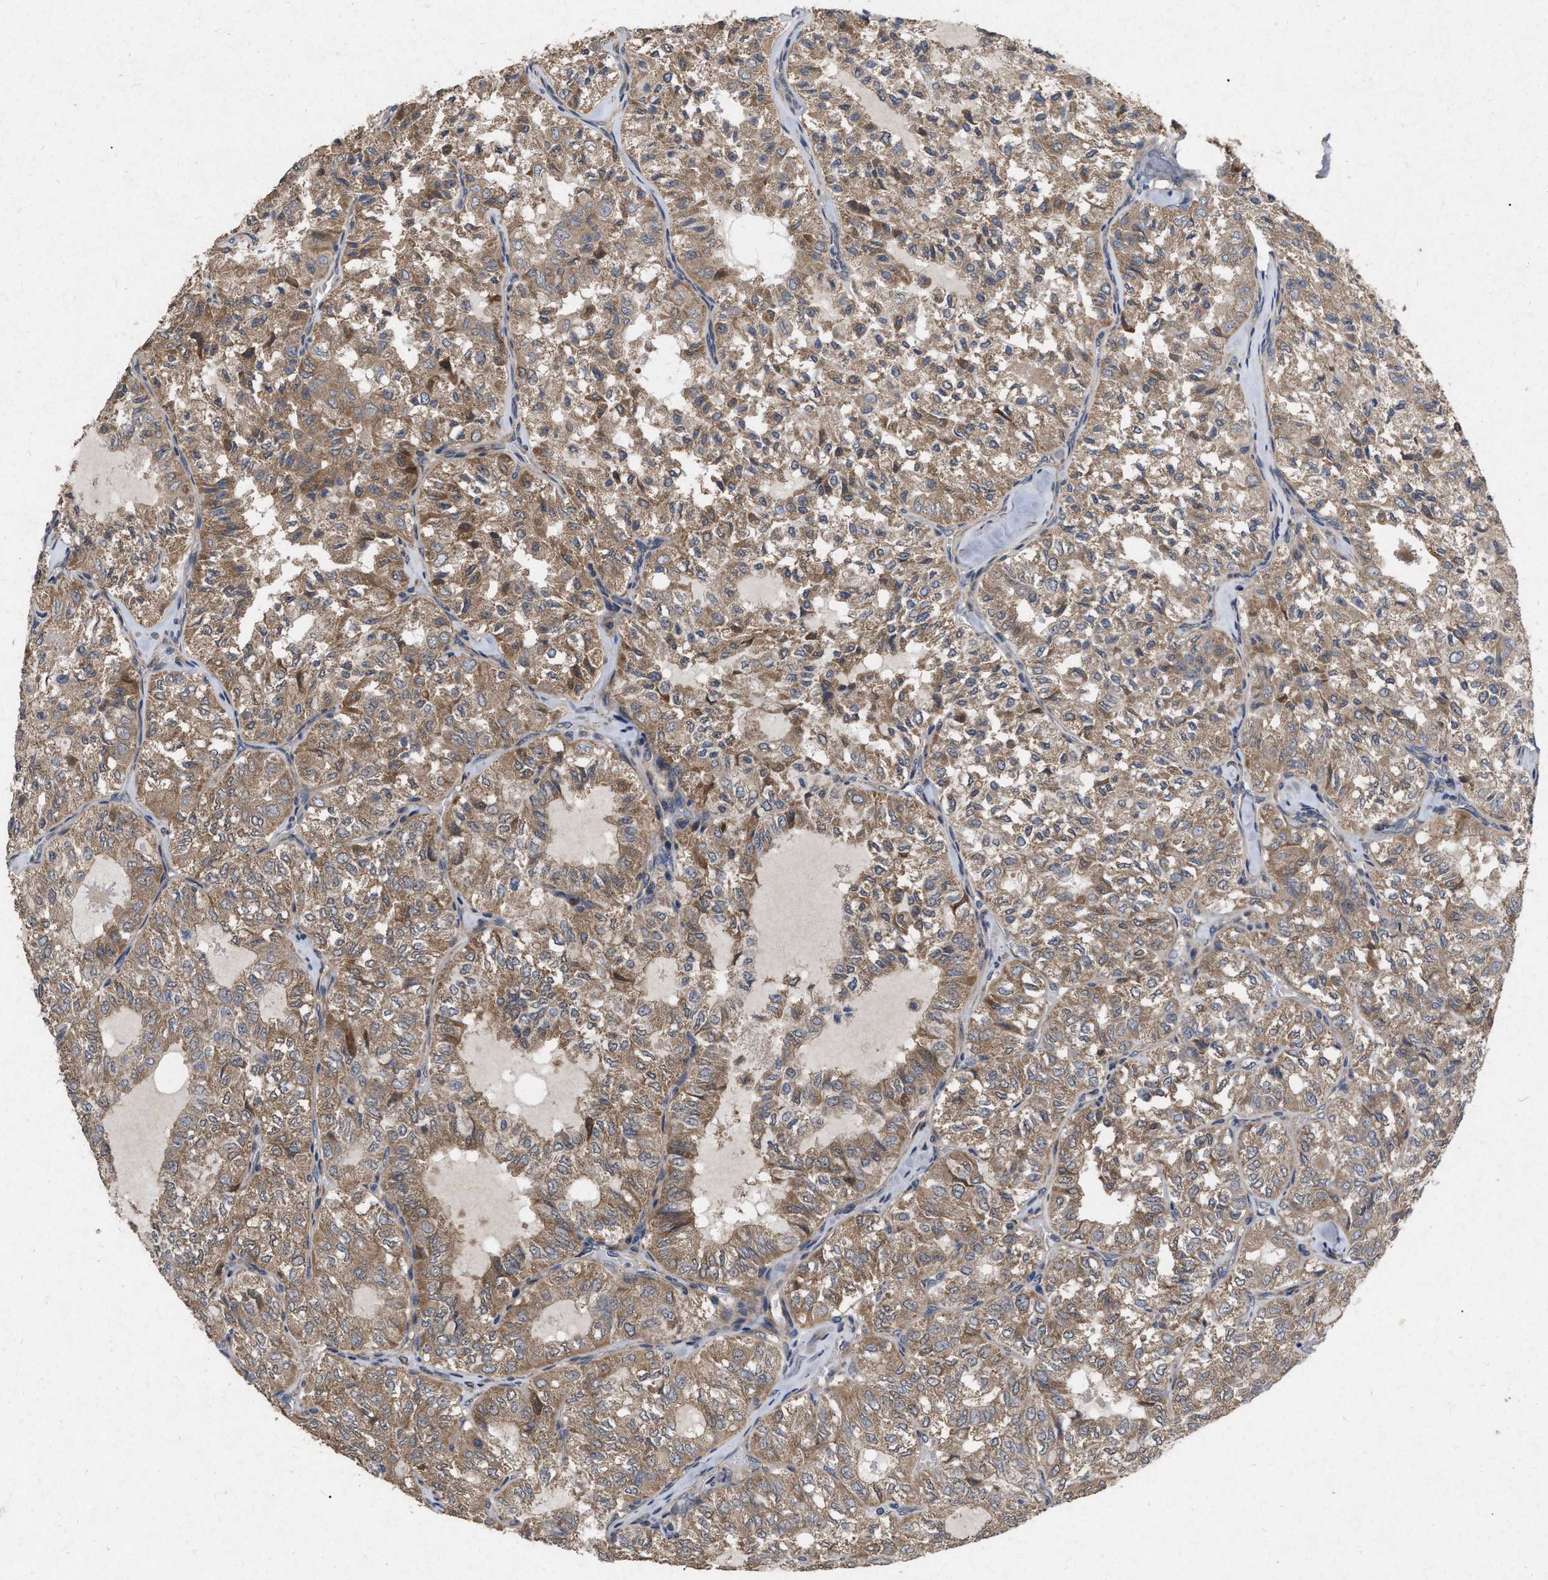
{"staining": {"intensity": "moderate", "quantity": ">75%", "location": "cytoplasmic/membranous"}, "tissue": "thyroid cancer", "cell_type": "Tumor cells", "image_type": "cancer", "snomed": [{"axis": "morphology", "description": "Follicular adenoma carcinoma, NOS"}, {"axis": "topography", "description": "Thyroid gland"}], "caption": "Moderate cytoplasmic/membranous staining is seen in approximately >75% of tumor cells in follicular adenoma carcinoma (thyroid).", "gene": "CDKN2C", "patient": {"sex": "male", "age": 75}}